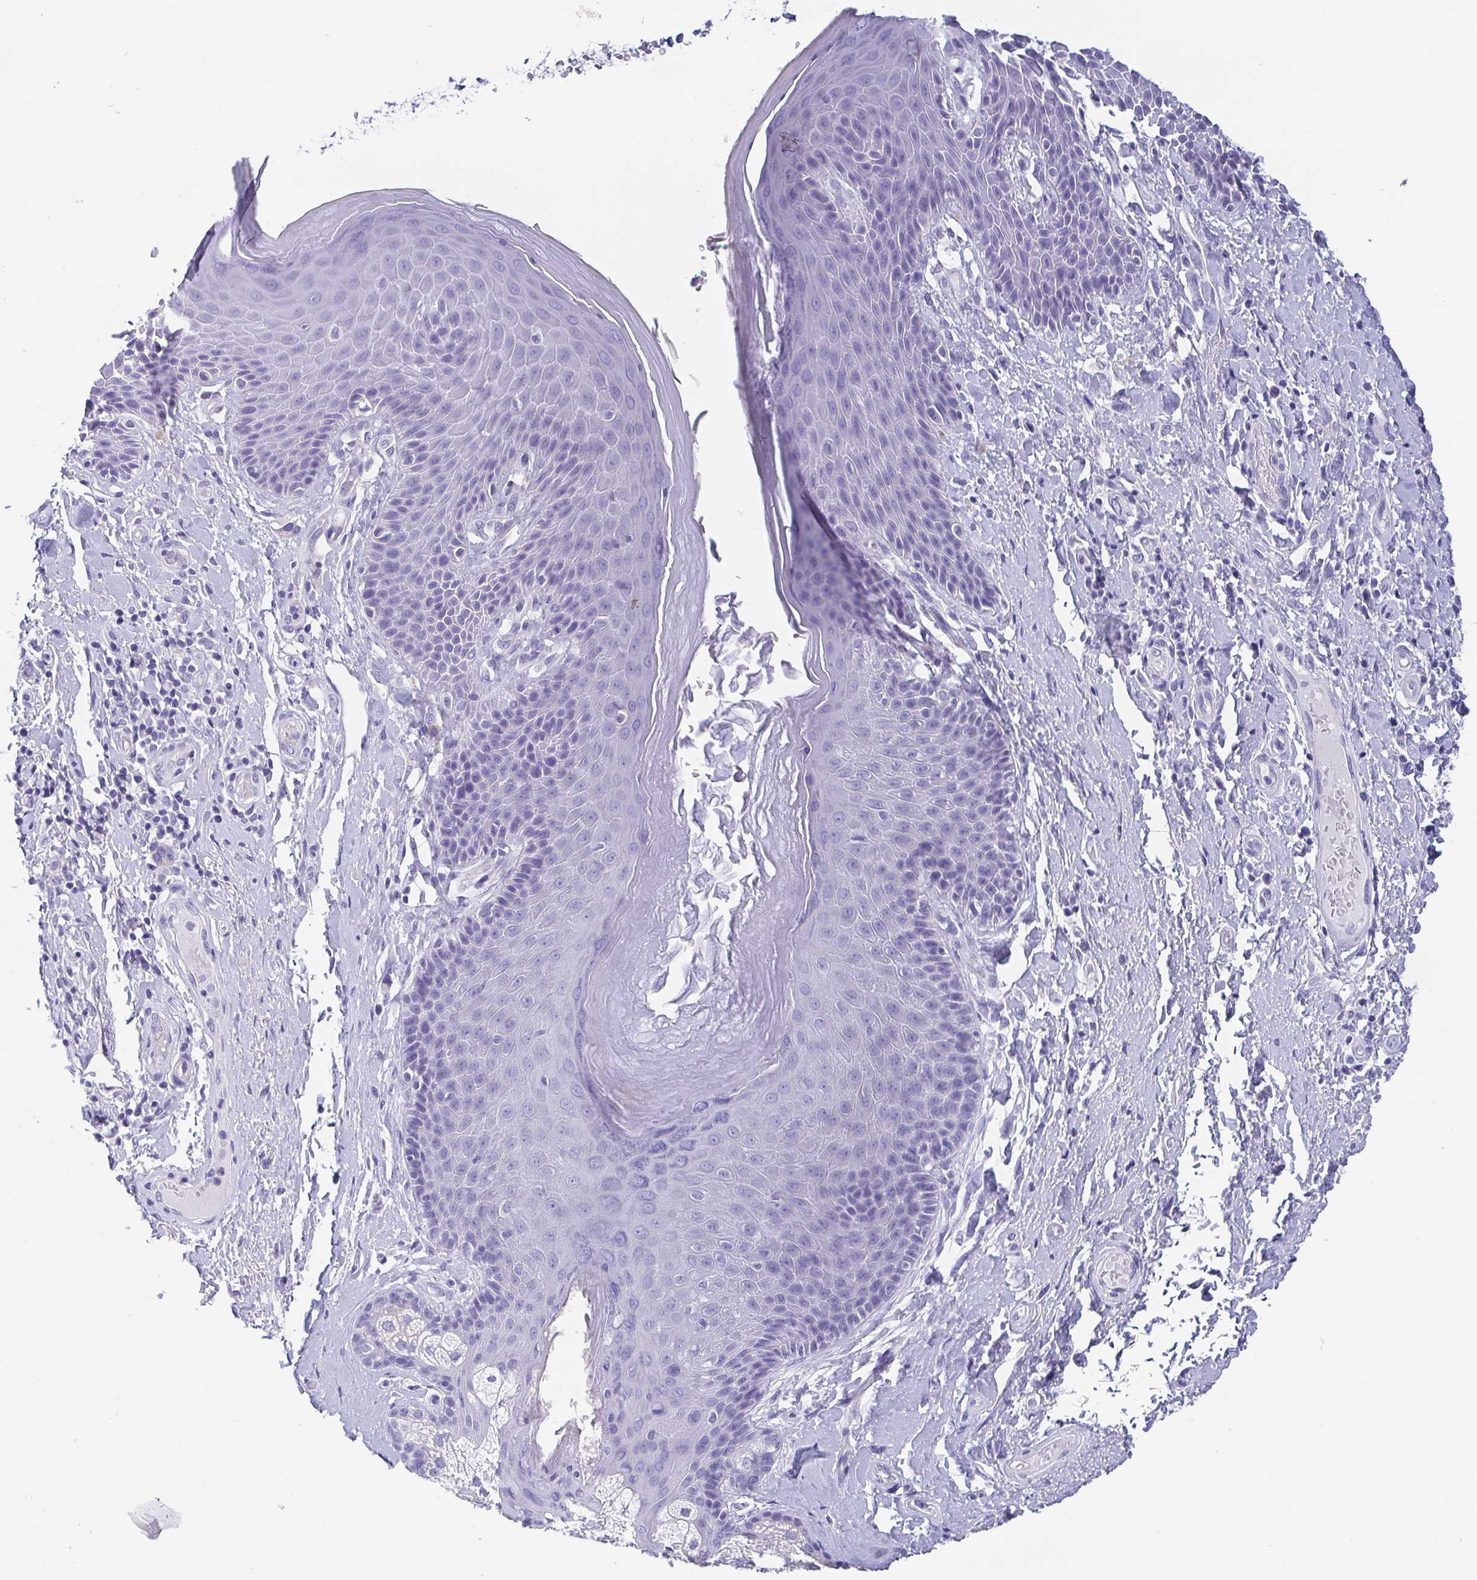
{"staining": {"intensity": "negative", "quantity": "none", "location": "none"}, "tissue": "skin", "cell_type": "Epidermal cells", "image_type": "normal", "snomed": [{"axis": "morphology", "description": "Normal tissue, NOS"}, {"axis": "topography", "description": "Anal"}, {"axis": "topography", "description": "Peripheral nerve tissue"}], "caption": "High power microscopy photomicrograph of an immunohistochemistry (IHC) image of unremarkable skin, revealing no significant positivity in epidermal cells.", "gene": "SCGN", "patient": {"sex": "male", "age": 51}}